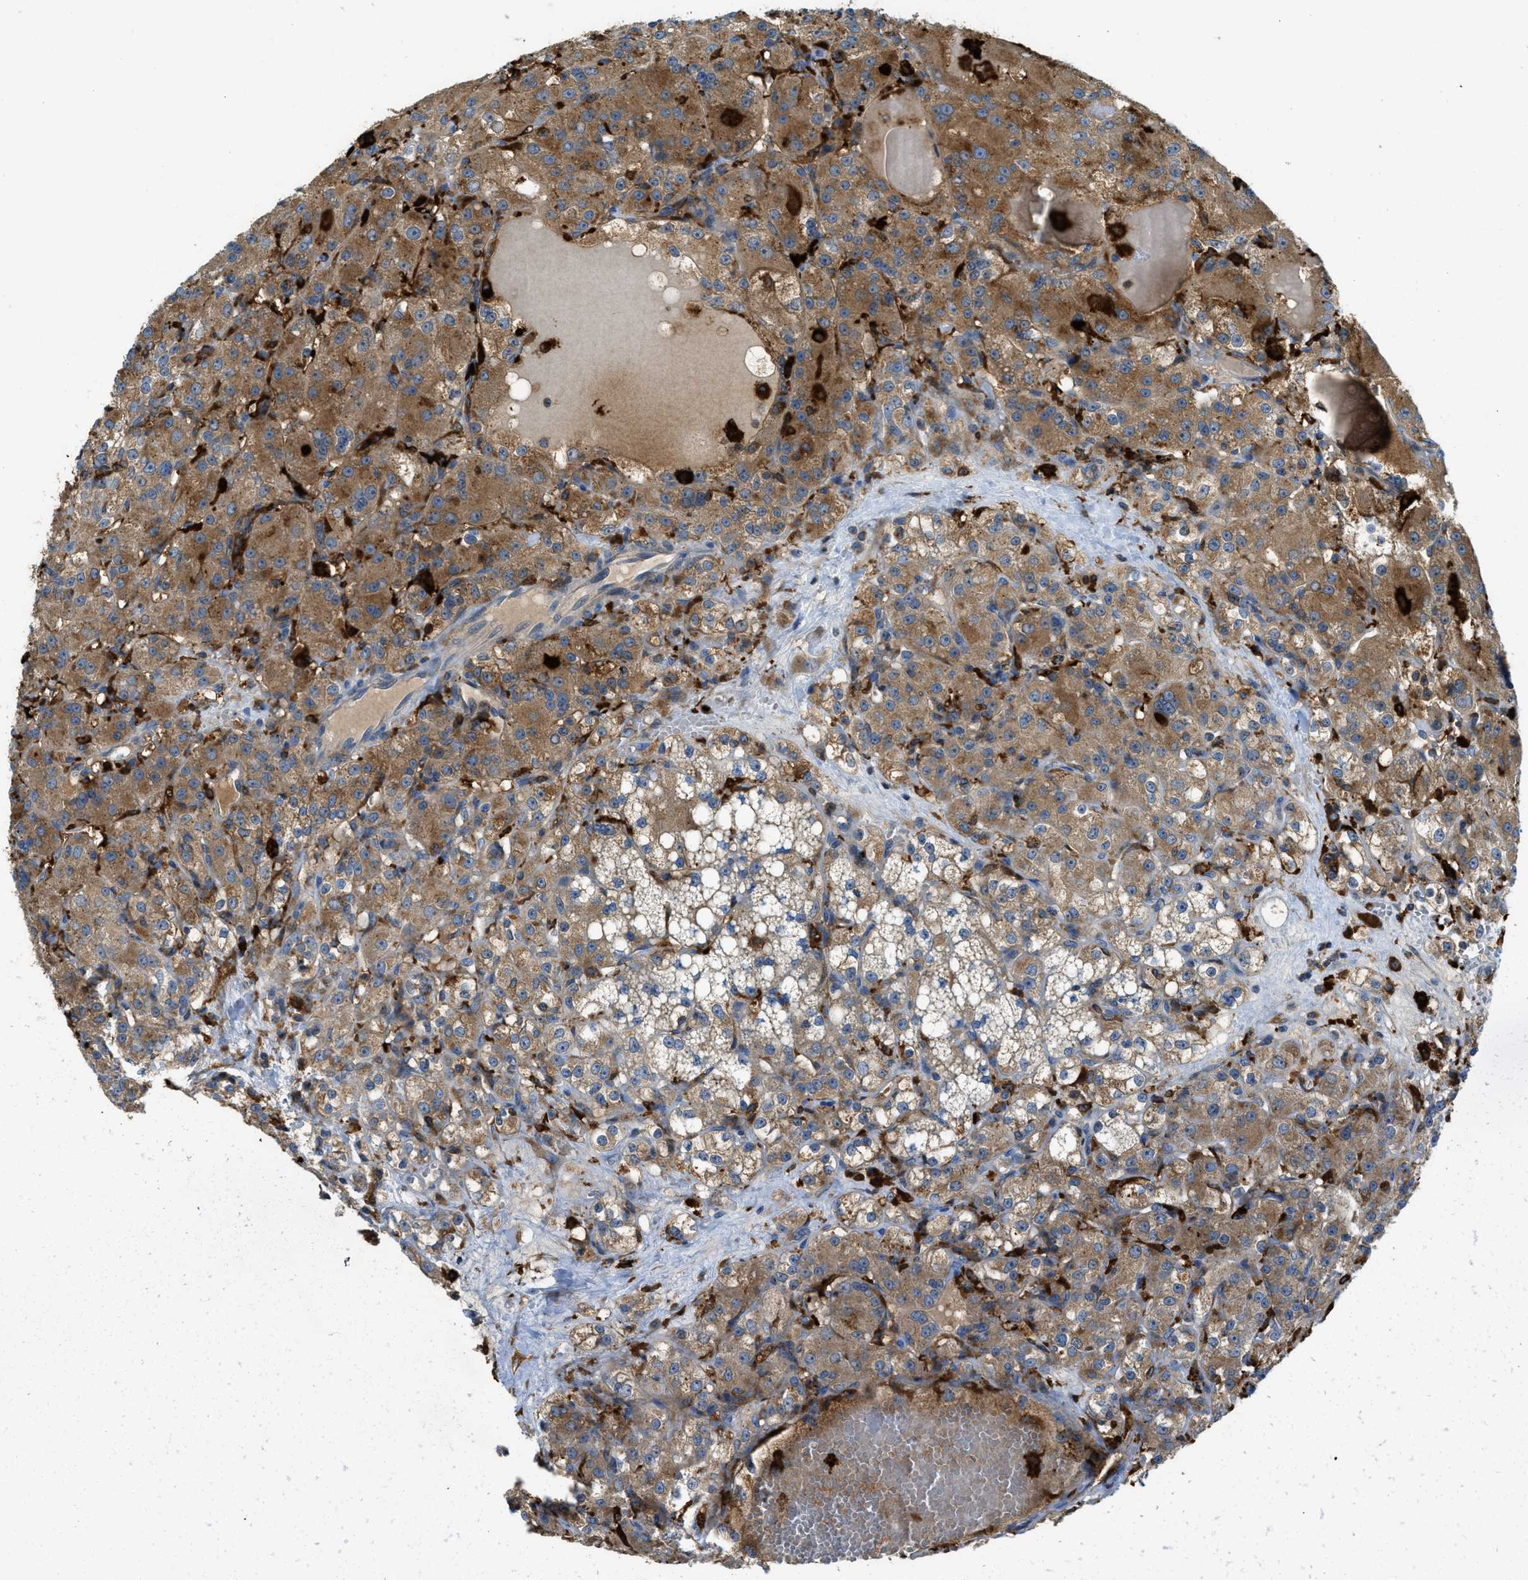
{"staining": {"intensity": "moderate", "quantity": ">75%", "location": "cytoplasmic/membranous"}, "tissue": "renal cancer", "cell_type": "Tumor cells", "image_type": "cancer", "snomed": [{"axis": "morphology", "description": "Normal tissue, NOS"}, {"axis": "morphology", "description": "Adenocarcinoma, NOS"}, {"axis": "topography", "description": "Kidney"}], "caption": "About >75% of tumor cells in renal cancer reveal moderate cytoplasmic/membranous protein staining as visualized by brown immunohistochemical staining.", "gene": "RFFL", "patient": {"sex": "male", "age": 61}}